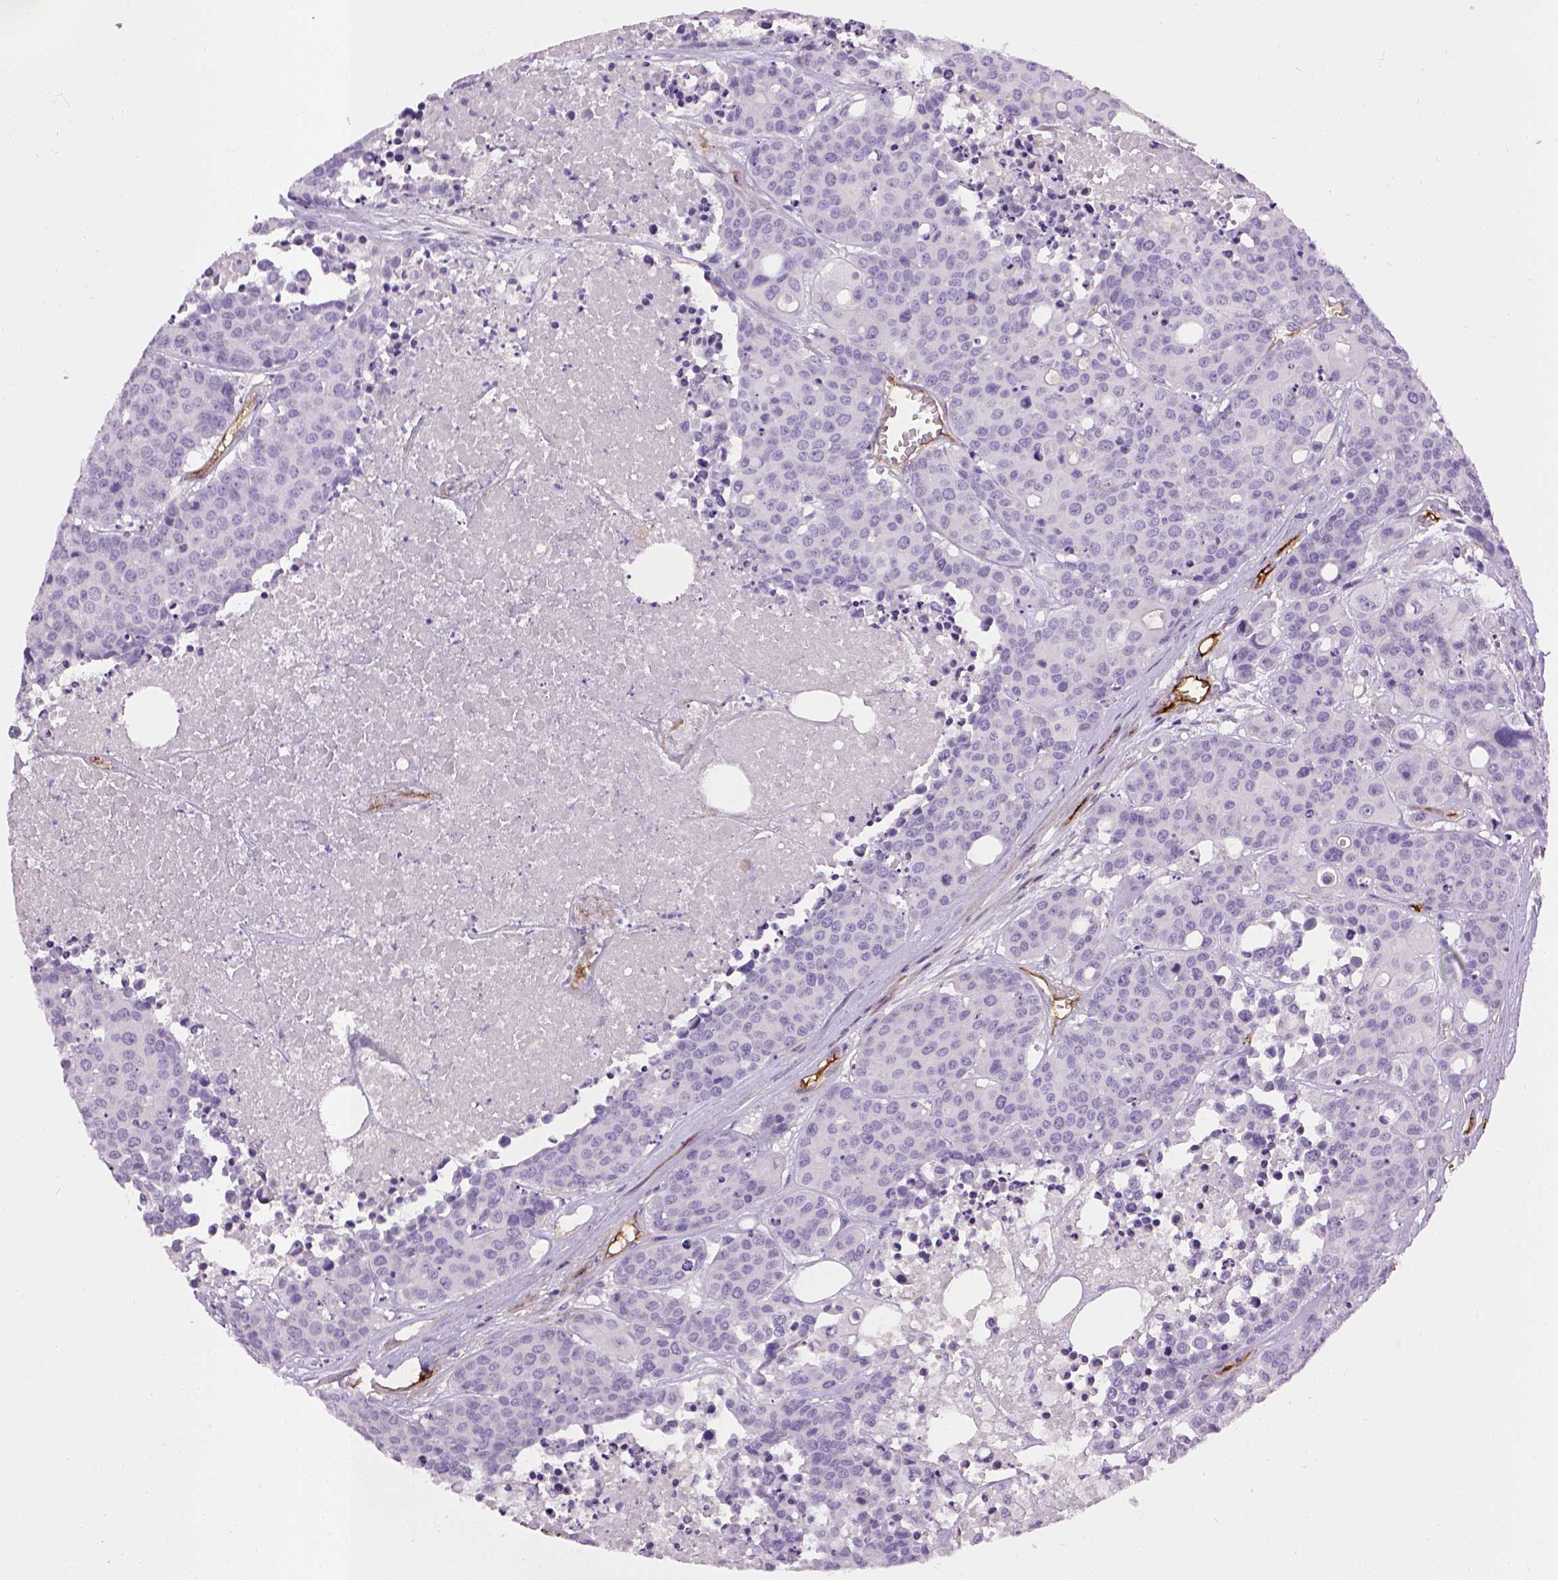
{"staining": {"intensity": "negative", "quantity": "none", "location": "none"}, "tissue": "carcinoid", "cell_type": "Tumor cells", "image_type": "cancer", "snomed": [{"axis": "morphology", "description": "Carcinoid, malignant, NOS"}, {"axis": "topography", "description": "Colon"}], "caption": "Immunohistochemical staining of carcinoid (malignant) demonstrates no significant staining in tumor cells.", "gene": "ENG", "patient": {"sex": "male", "age": 81}}